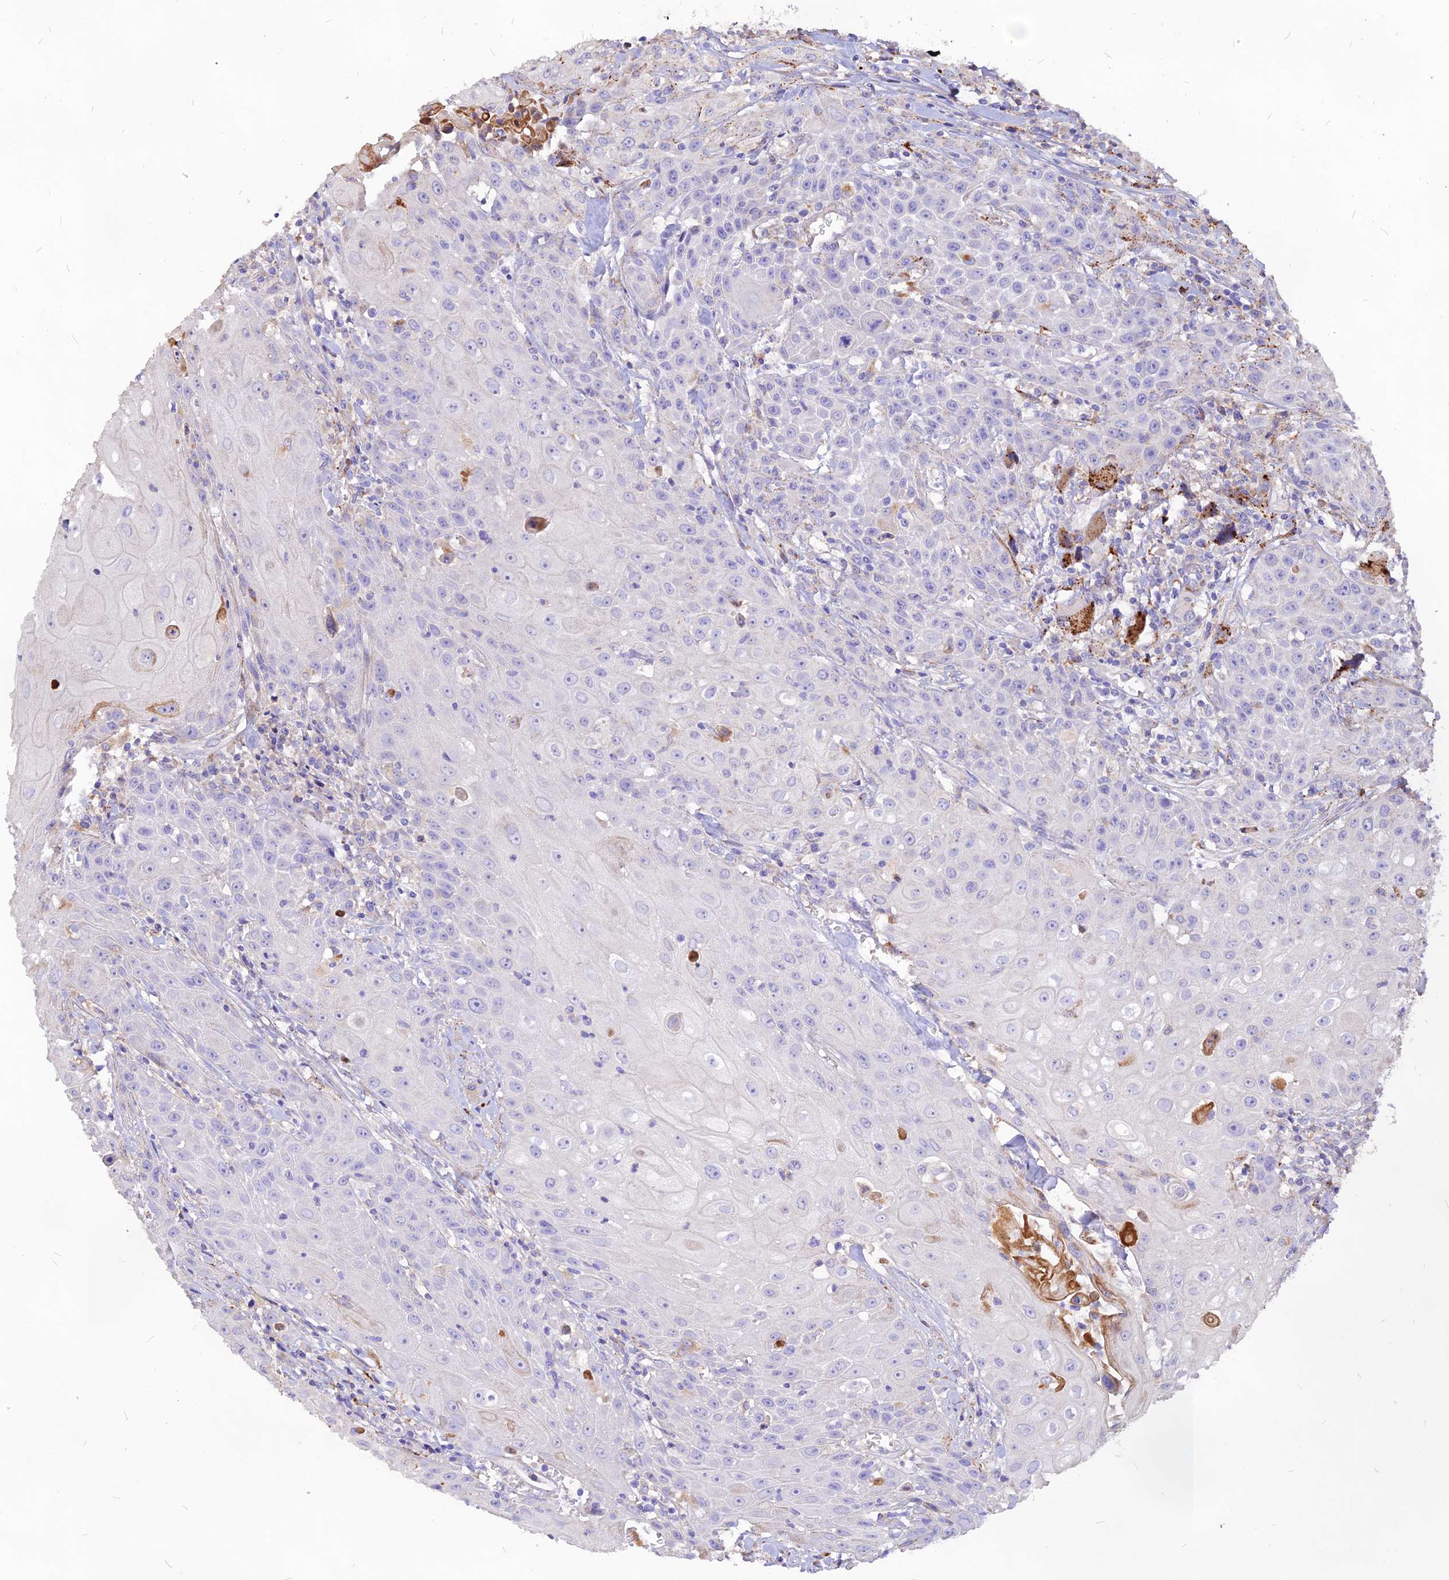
{"staining": {"intensity": "negative", "quantity": "none", "location": "none"}, "tissue": "head and neck cancer", "cell_type": "Tumor cells", "image_type": "cancer", "snomed": [{"axis": "morphology", "description": "Squamous cell carcinoma, NOS"}, {"axis": "topography", "description": "Oral tissue"}, {"axis": "topography", "description": "Head-Neck"}], "caption": "Tumor cells show no significant protein positivity in head and neck cancer (squamous cell carcinoma).", "gene": "RIMOC1", "patient": {"sex": "female", "age": 82}}